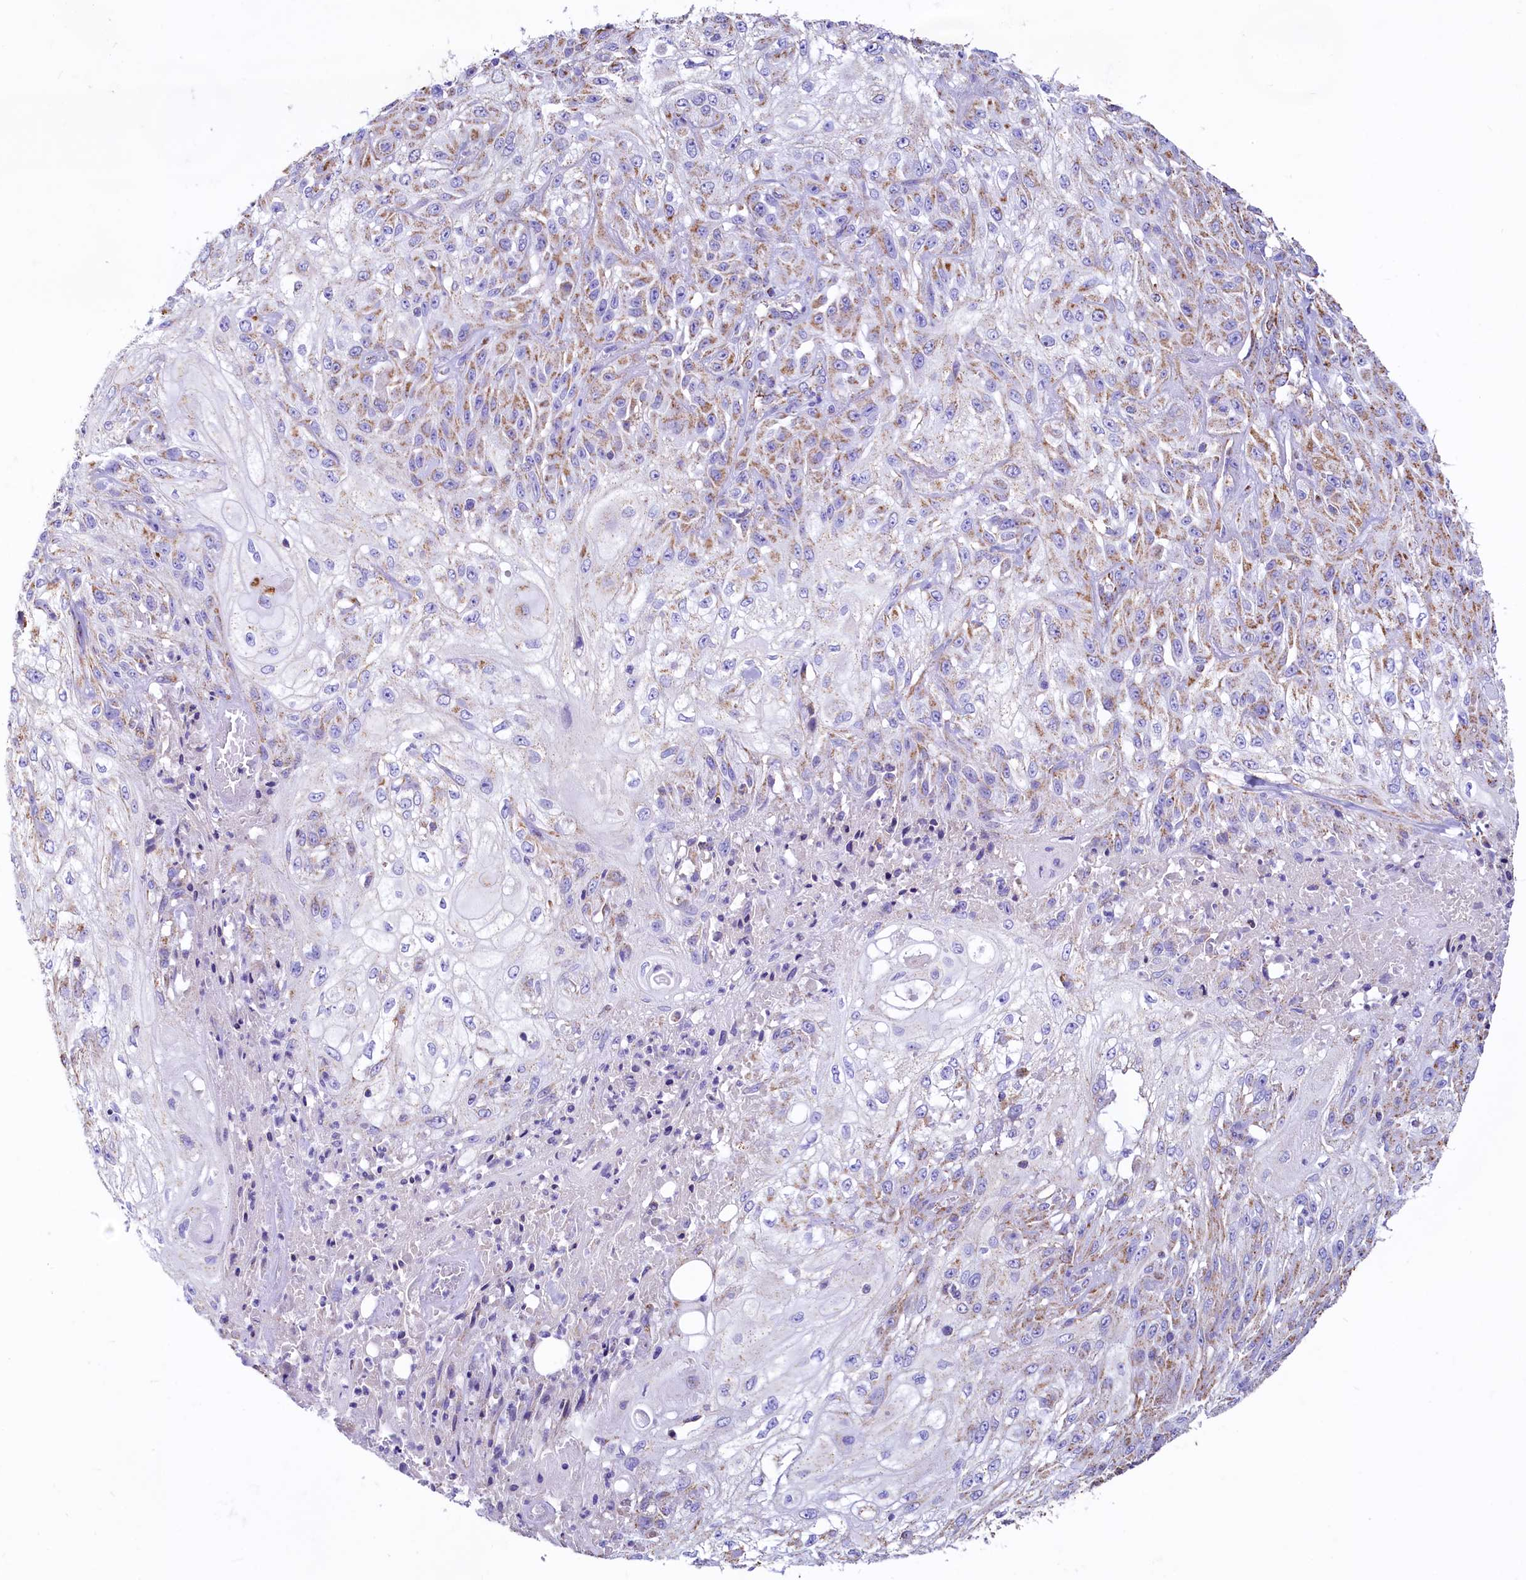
{"staining": {"intensity": "weak", "quantity": "25%-75%", "location": "cytoplasmic/membranous"}, "tissue": "skin cancer", "cell_type": "Tumor cells", "image_type": "cancer", "snomed": [{"axis": "morphology", "description": "Squamous cell carcinoma, NOS"}, {"axis": "morphology", "description": "Squamous cell carcinoma, metastatic, NOS"}, {"axis": "topography", "description": "Skin"}, {"axis": "topography", "description": "Lymph node"}], "caption": "A high-resolution histopathology image shows immunohistochemistry (IHC) staining of skin metastatic squamous cell carcinoma, which shows weak cytoplasmic/membranous positivity in approximately 25%-75% of tumor cells.", "gene": "IDH3A", "patient": {"sex": "male", "age": 75}}